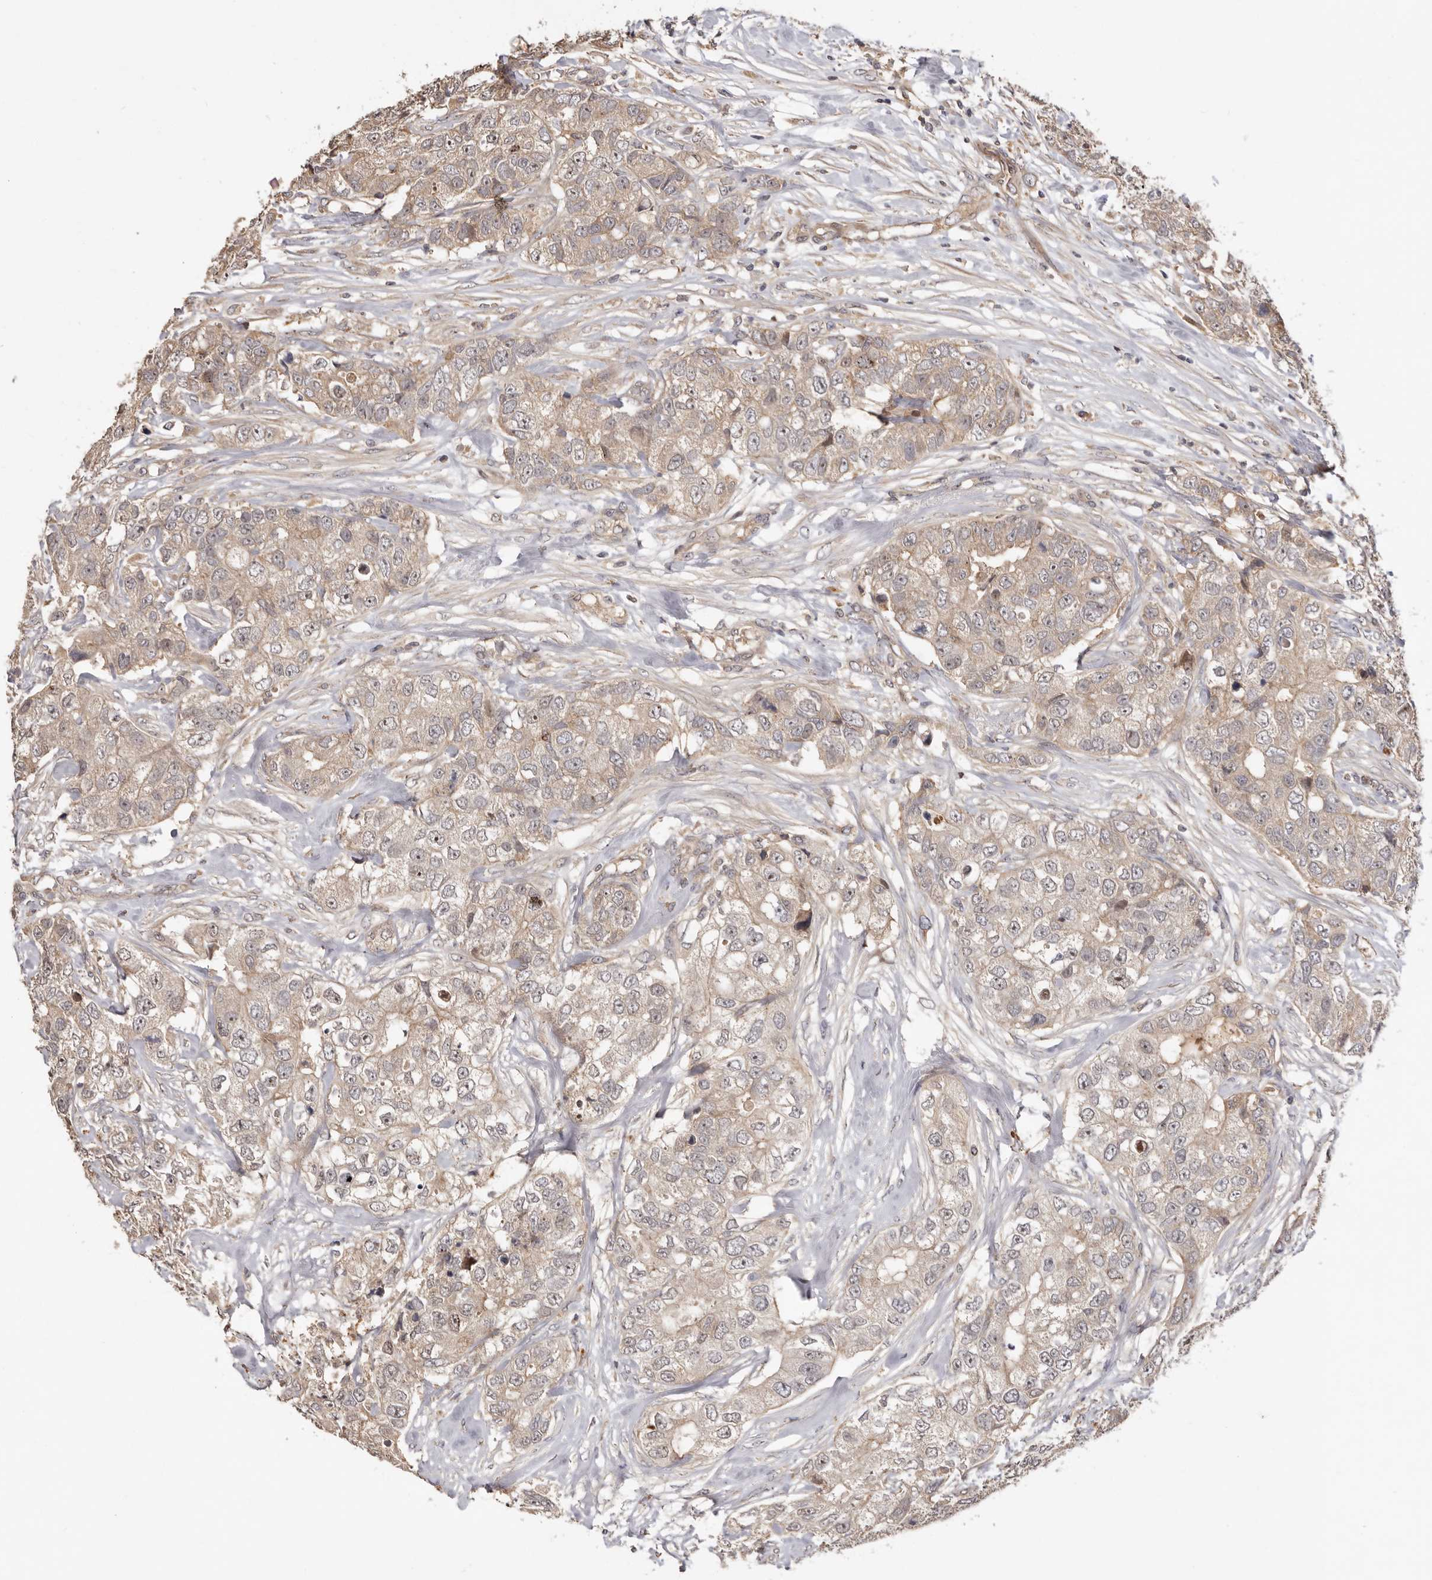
{"staining": {"intensity": "weak", "quantity": ">75%", "location": "cytoplasmic/membranous,nuclear"}, "tissue": "breast cancer", "cell_type": "Tumor cells", "image_type": "cancer", "snomed": [{"axis": "morphology", "description": "Duct carcinoma"}, {"axis": "topography", "description": "Breast"}], "caption": "Immunohistochemistry (DAB (3,3'-diaminobenzidine)) staining of breast cancer demonstrates weak cytoplasmic/membranous and nuclear protein positivity in about >75% of tumor cells. The staining was performed using DAB (3,3'-diaminobenzidine), with brown indicating positive protein expression. Nuclei are stained blue with hematoxylin.", "gene": "DOP1A", "patient": {"sex": "female", "age": 62}}